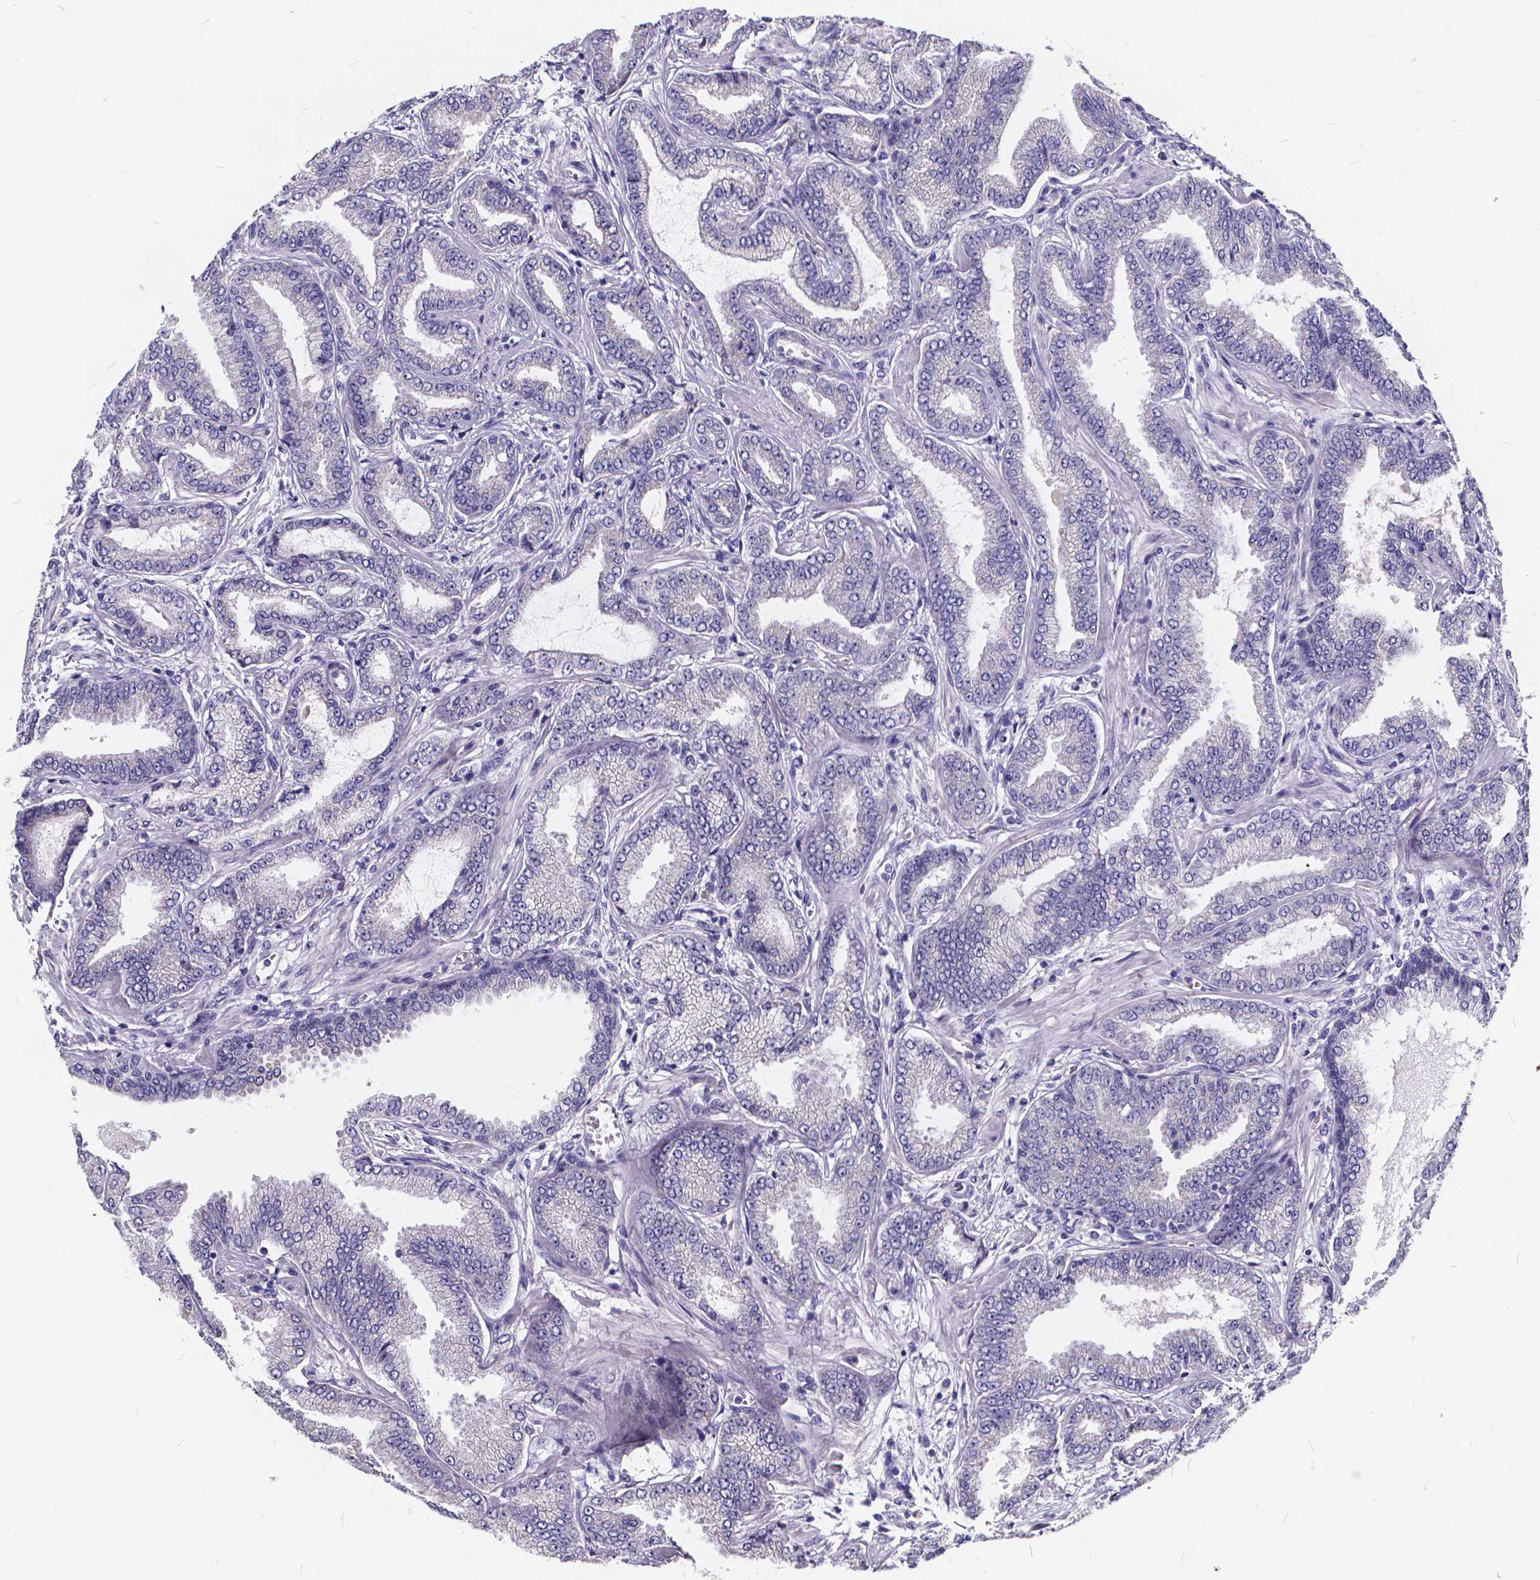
{"staining": {"intensity": "negative", "quantity": "none", "location": "none"}, "tissue": "prostate cancer", "cell_type": "Tumor cells", "image_type": "cancer", "snomed": [{"axis": "morphology", "description": "Adenocarcinoma, Low grade"}, {"axis": "topography", "description": "Prostate"}], "caption": "IHC histopathology image of neoplastic tissue: low-grade adenocarcinoma (prostate) stained with DAB demonstrates no significant protein expression in tumor cells.", "gene": "SPEF2", "patient": {"sex": "male", "age": 55}}